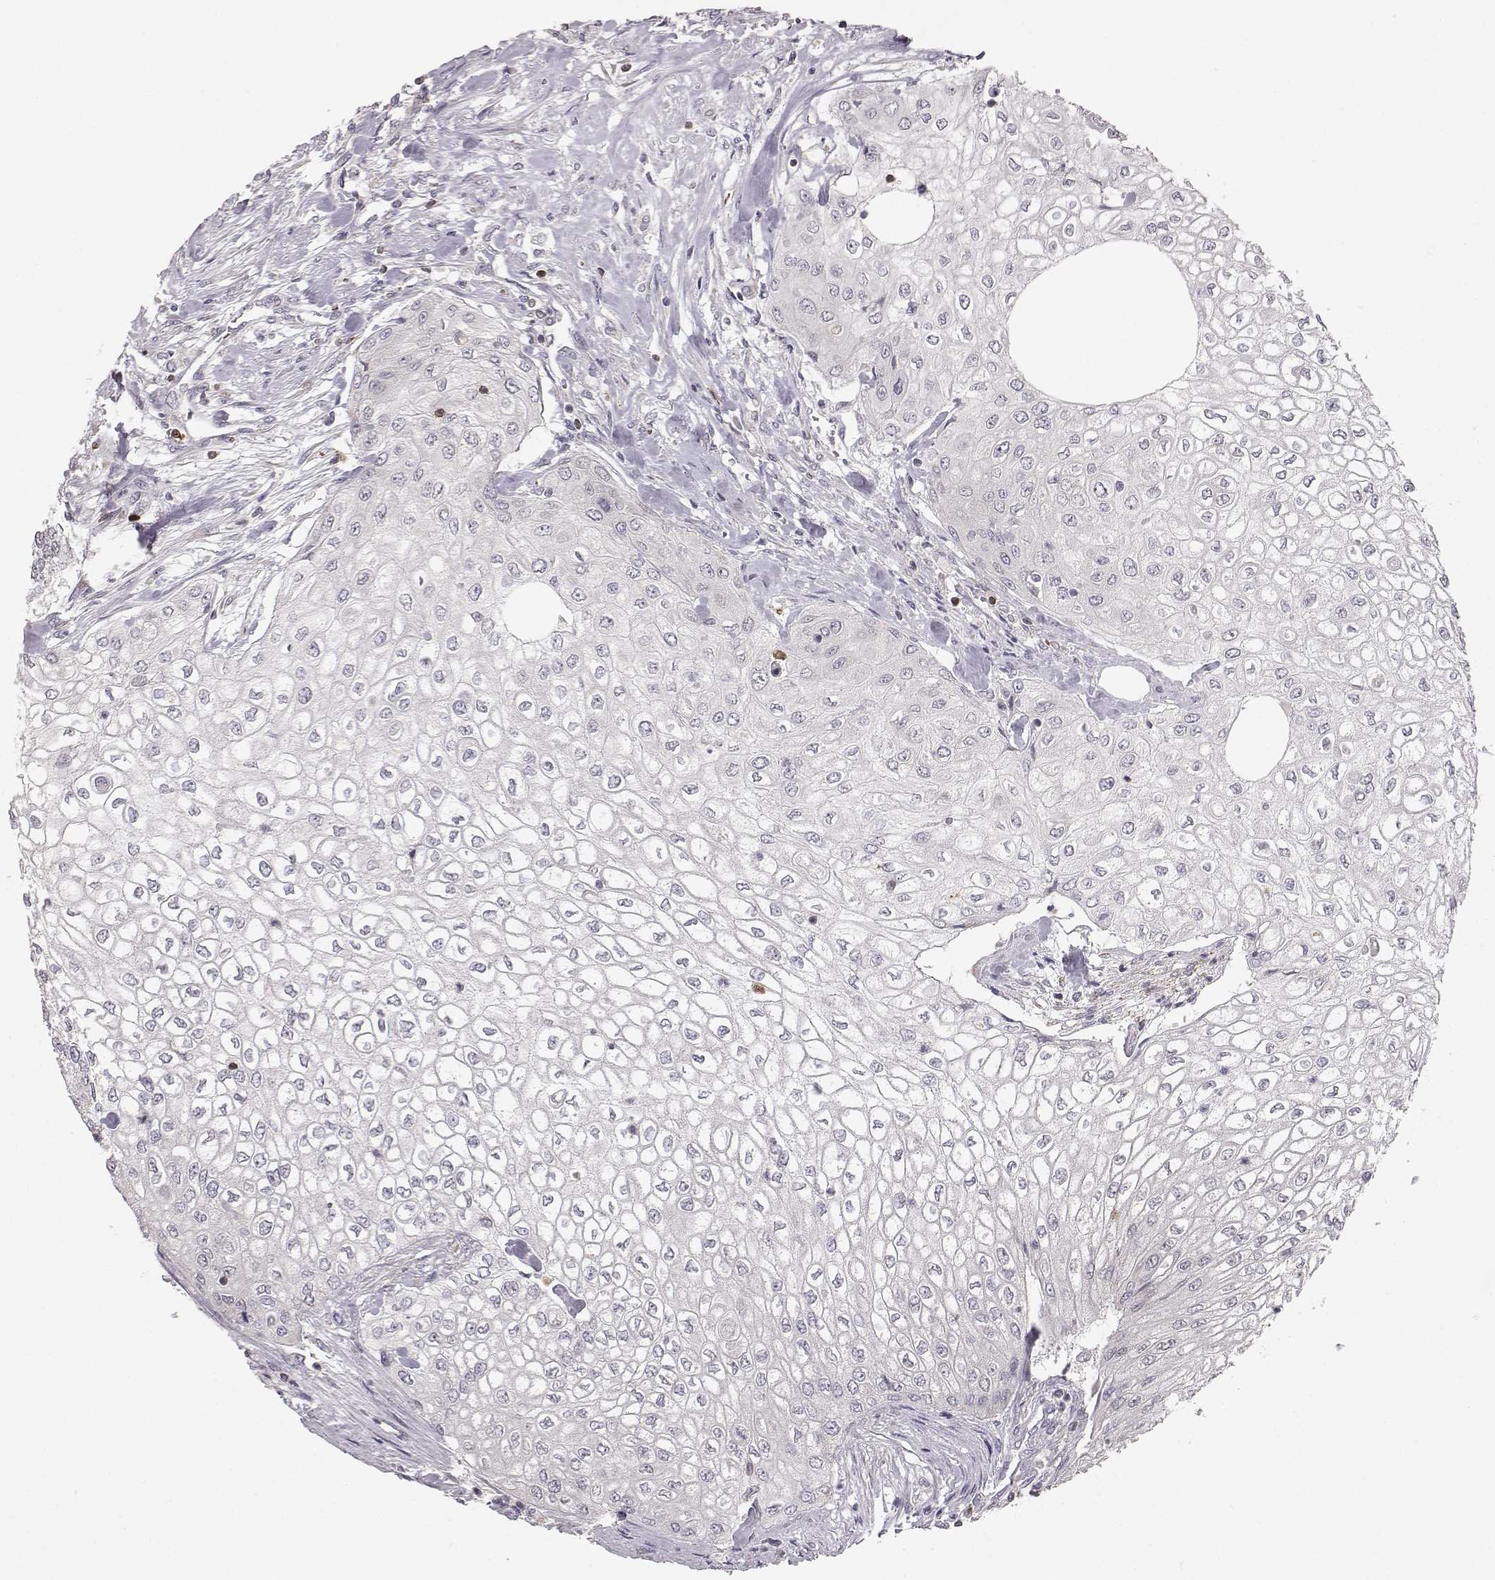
{"staining": {"intensity": "negative", "quantity": "none", "location": "none"}, "tissue": "urothelial cancer", "cell_type": "Tumor cells", "image_type": "cancer", "snomed": [{"axis": "morphology", "description": "Urothelial carcinoma, High grade"}, {"axis": "topography", "description": "Urinary bladder"}], "caption": "Tumor cells are negative for protein expression in human high-grade urothelial carcinoma.", "gene": "GRAP2", "patient": {"sex": "male", "age": 62}}